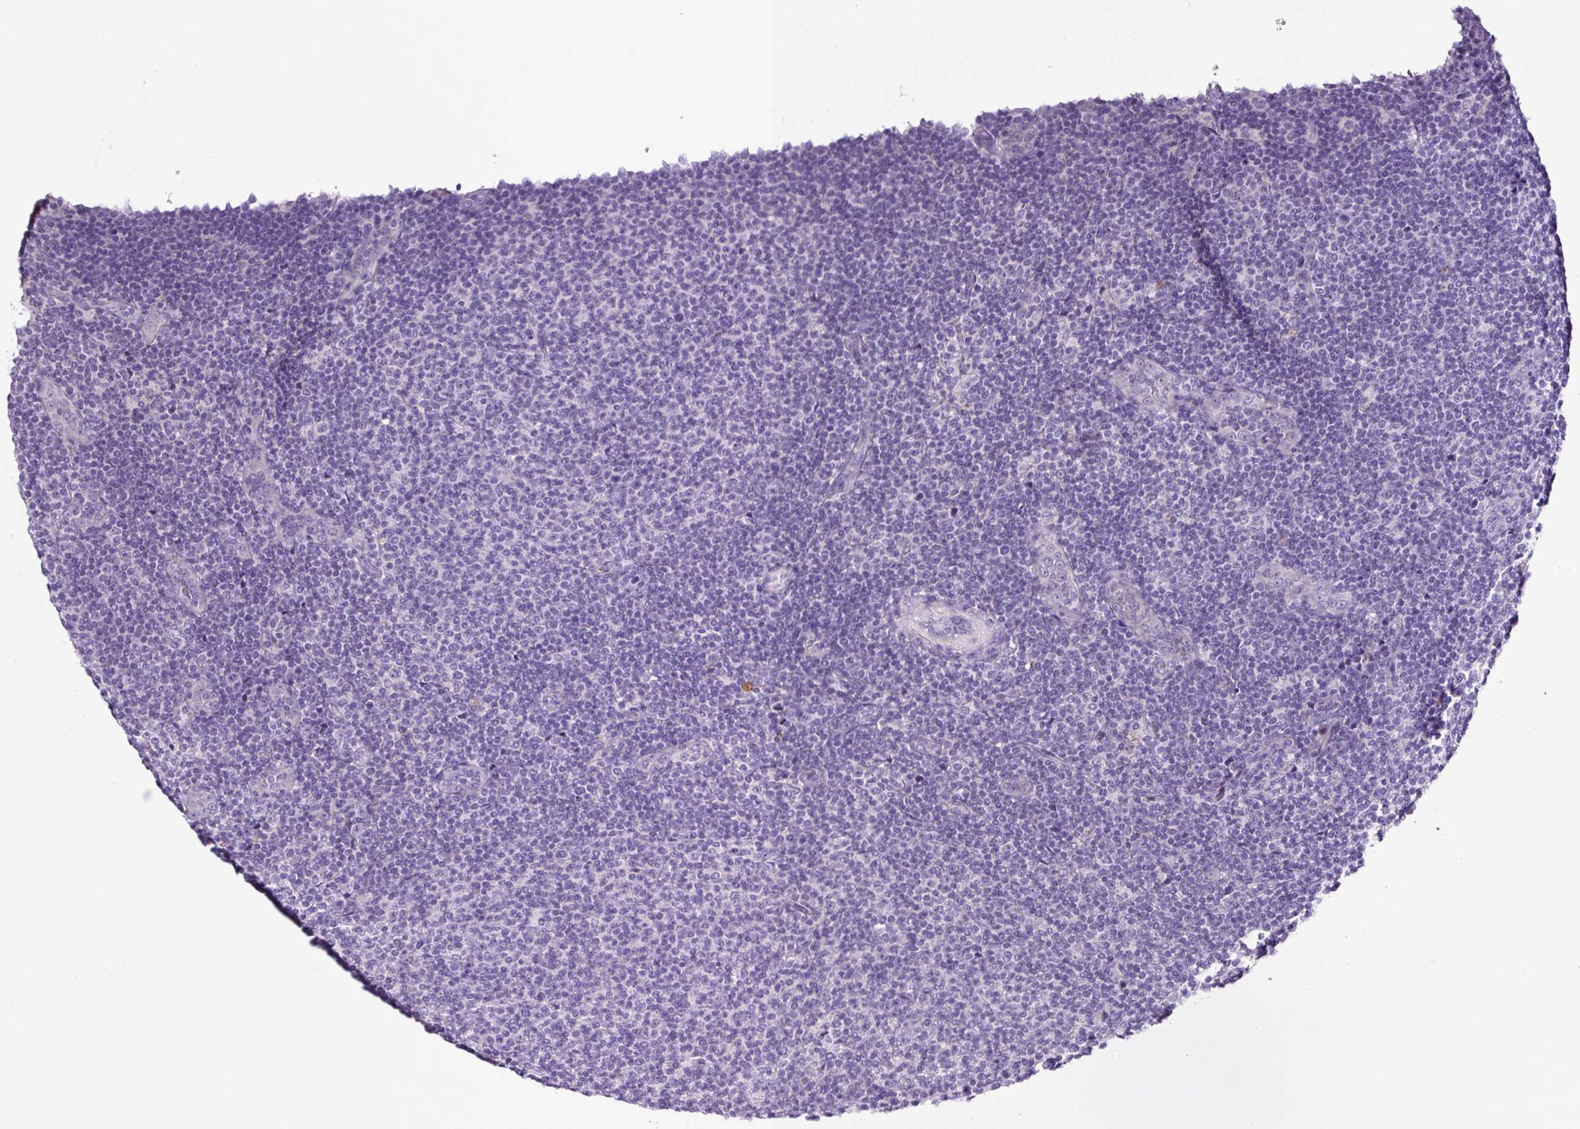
{"staining": {"intensity": "negative", "quantity": "none", "location": "none"}, "tissue": "lymphoma", "cell_type": "Tumor cells", "image_type": "cancer", "snomed": [{"axis": "morphology", "description": "Malignant lymphoma, non-Hodgkin's type, Low grade"}, {"axis": "topography", "description": "Lymph node"}], "caption": "High magnification brightfield microscopy of lymphoma stained with DAB (brown) and counterstained with hematoxylin (blue): tumor cells show no significant positivity.", "gene": "SP8", "patient": {"sex": "male", "age": 66}}